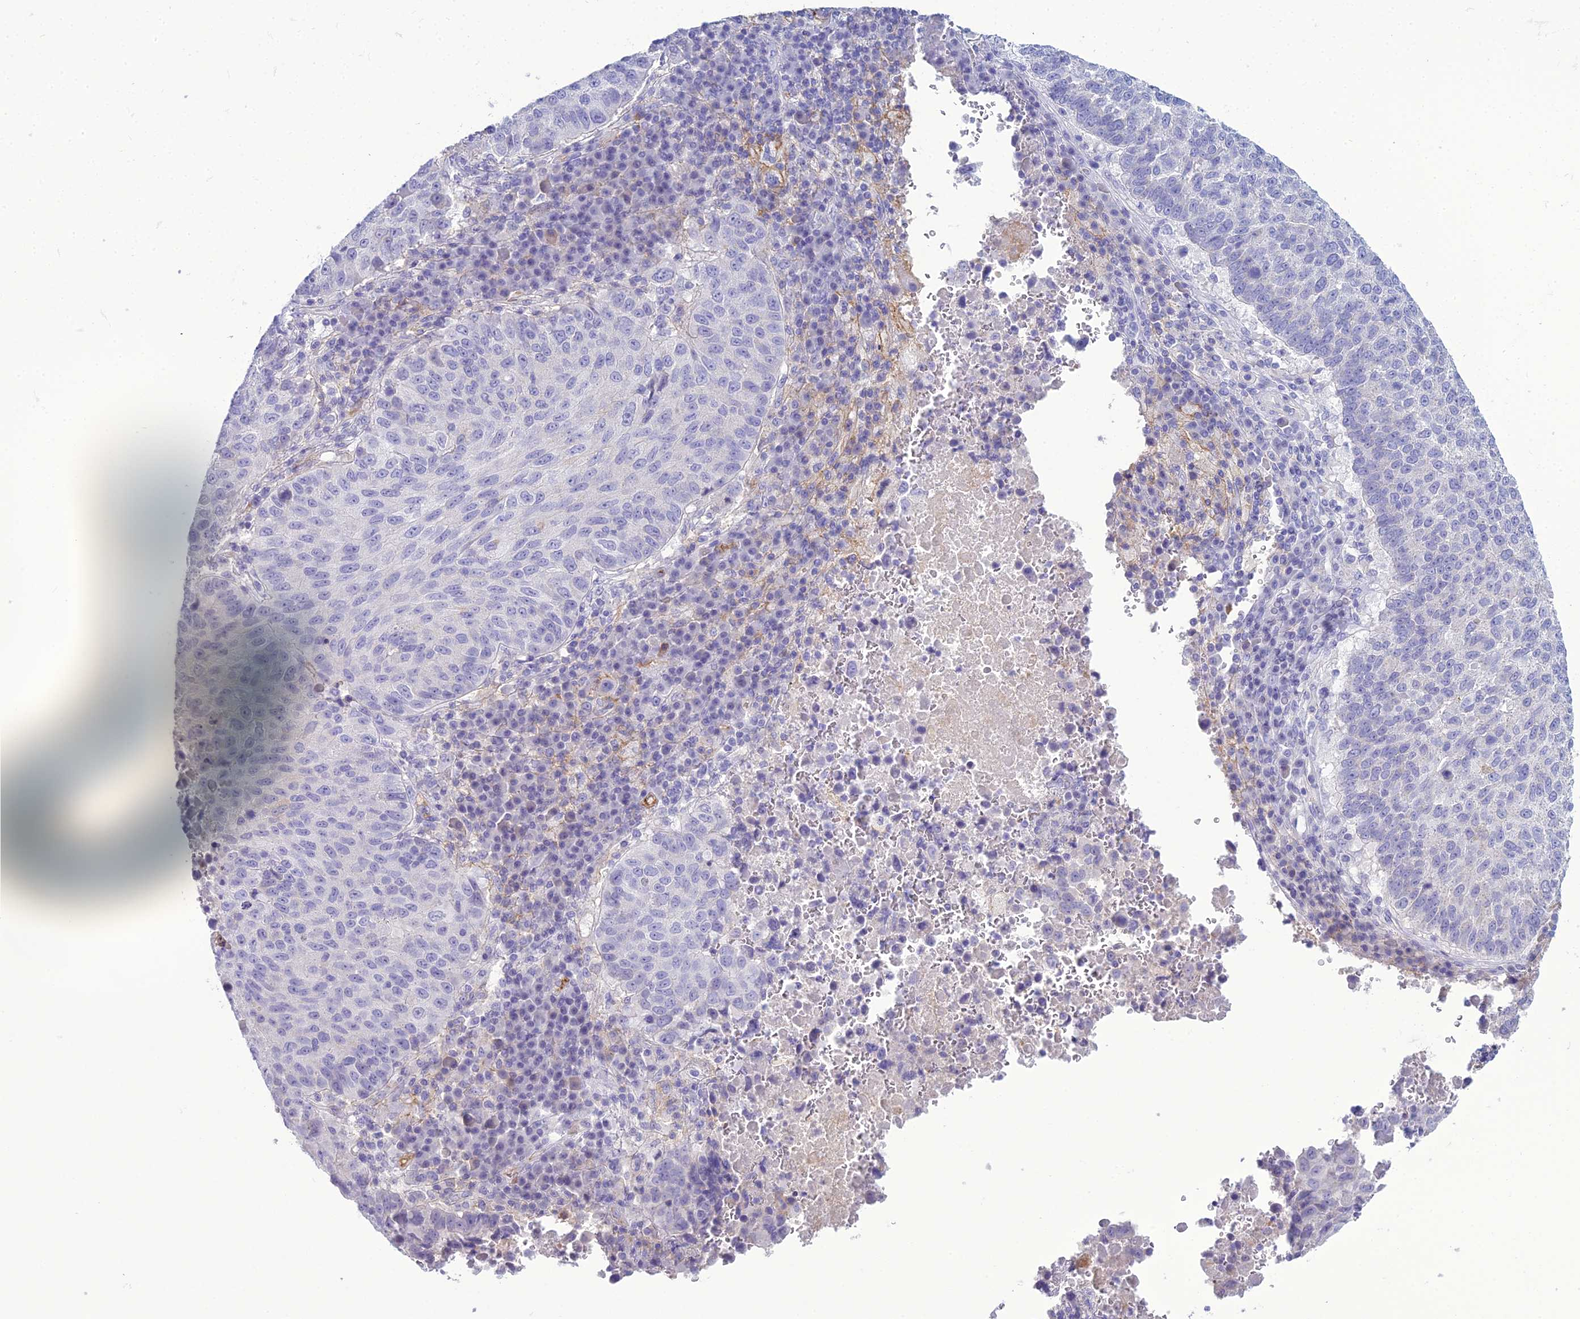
{"staining": {"intensity": "negative", "quantity": "none", "location": "none"}, "tissue": "lung cancer", "cell_type": "Tumor cells", "image_type": "cancer", "snomed": [{"axis": "morphology", "description": "Squamous cell carcinoma, NOS"}, {"axis": "topography", "description": "Lung"}], "caption": "DAB immunohistochemical staining of human squamous cell carcinoma (lung) exhibits no significant expression in tumor cells.", "gene": "ACE", "patient": {"sex": "male", "age": 73}}